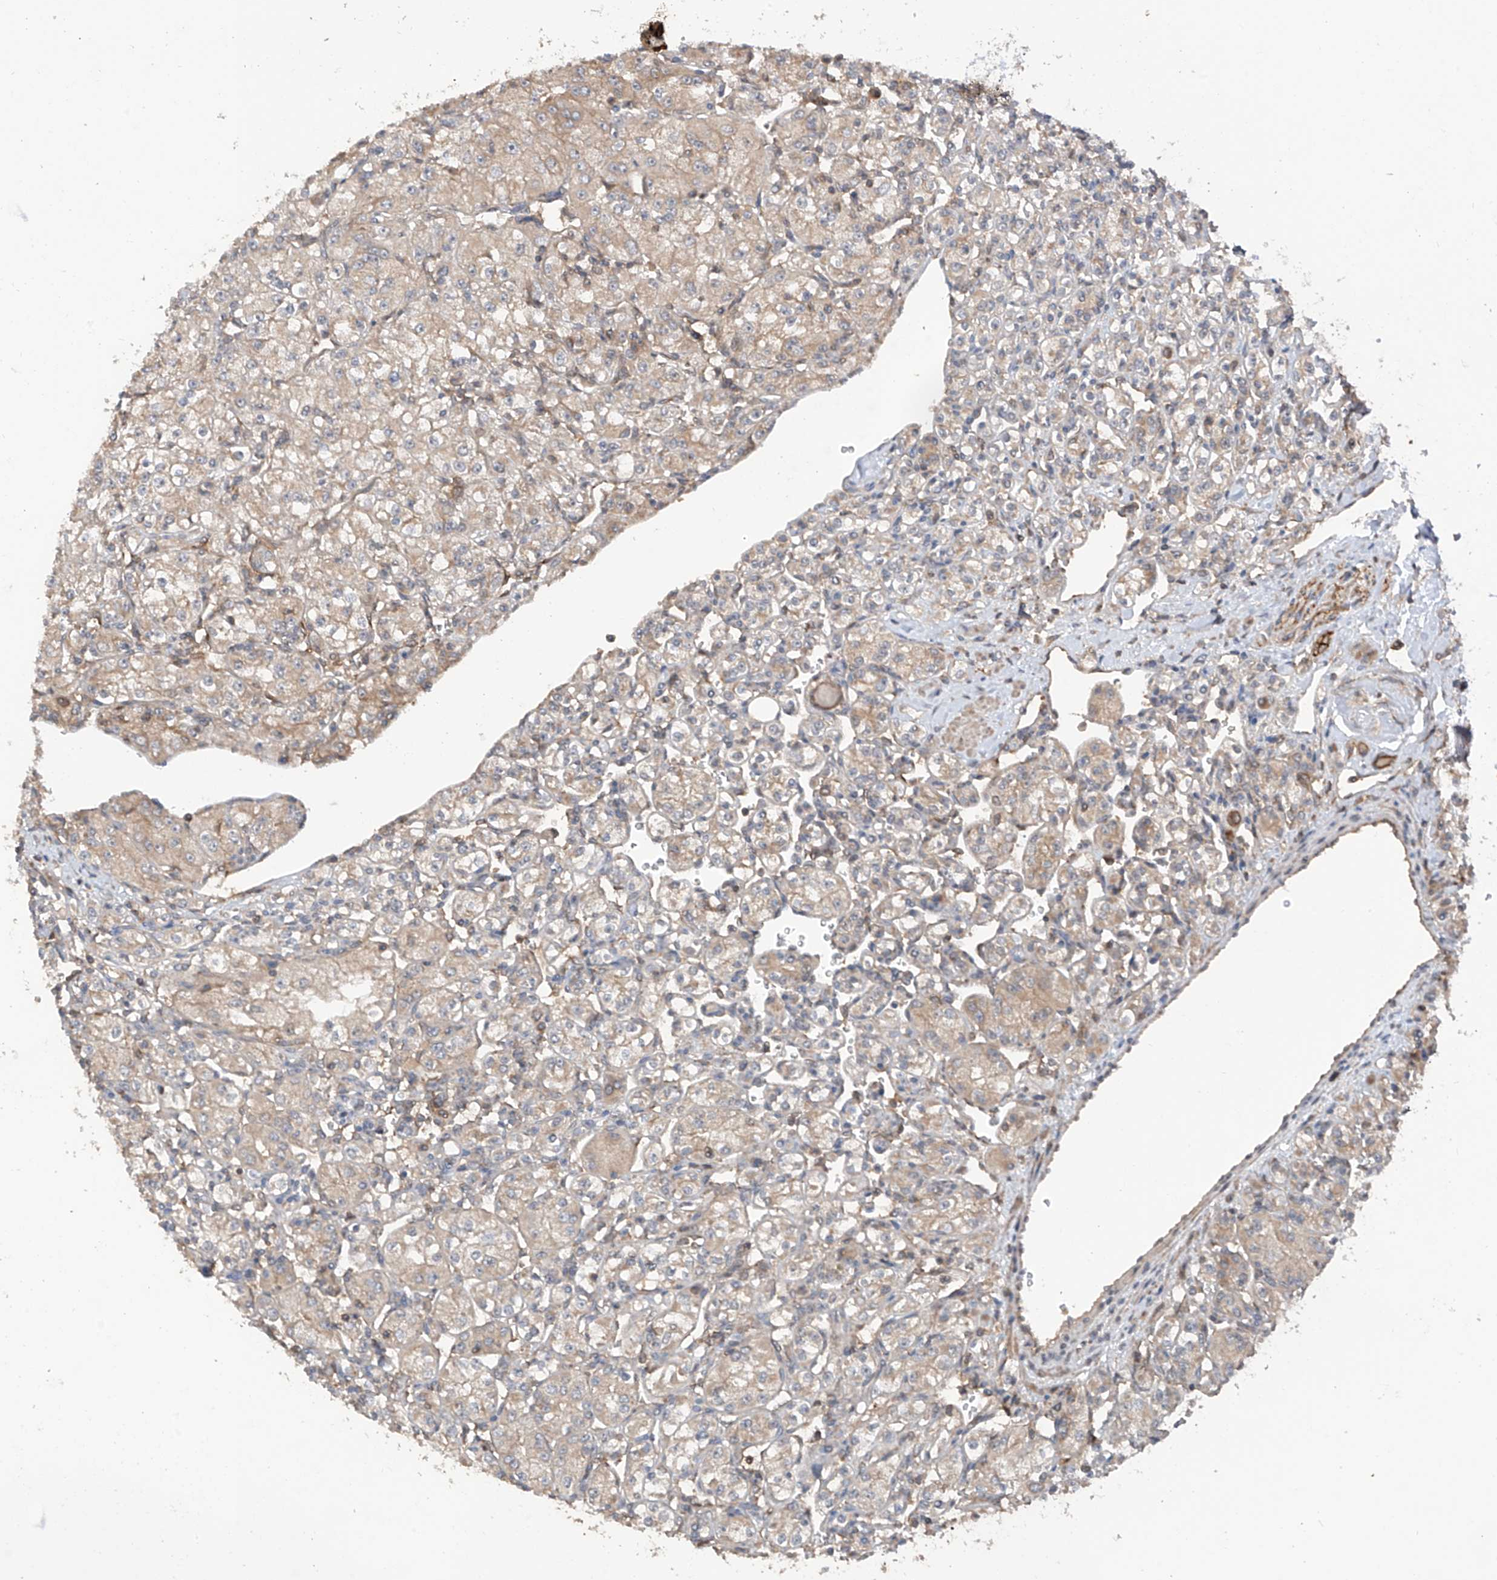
{"staining": {"intensity": "weak", "quantity": "<25%", "location": "cytoplasmic/membranous"}, "tissue": "renal cancer", "cell_type": "Tumor cells", "image_type": "cancer", "snomed": [{"axis": "morphology", "description": "Adenocarcinoma, NOS"}, {"axis": "topography", "description": "Kidney"}], "caption": "Immunohistochemical staining of renal cancer (adenocarcinoma) shows no significant positivity in tumor cells. (Immunohistochemistry, brightfield microscopy, high magnification).", "gene": "RPAIN", "patient": {"sex": "male", "age": 77}}